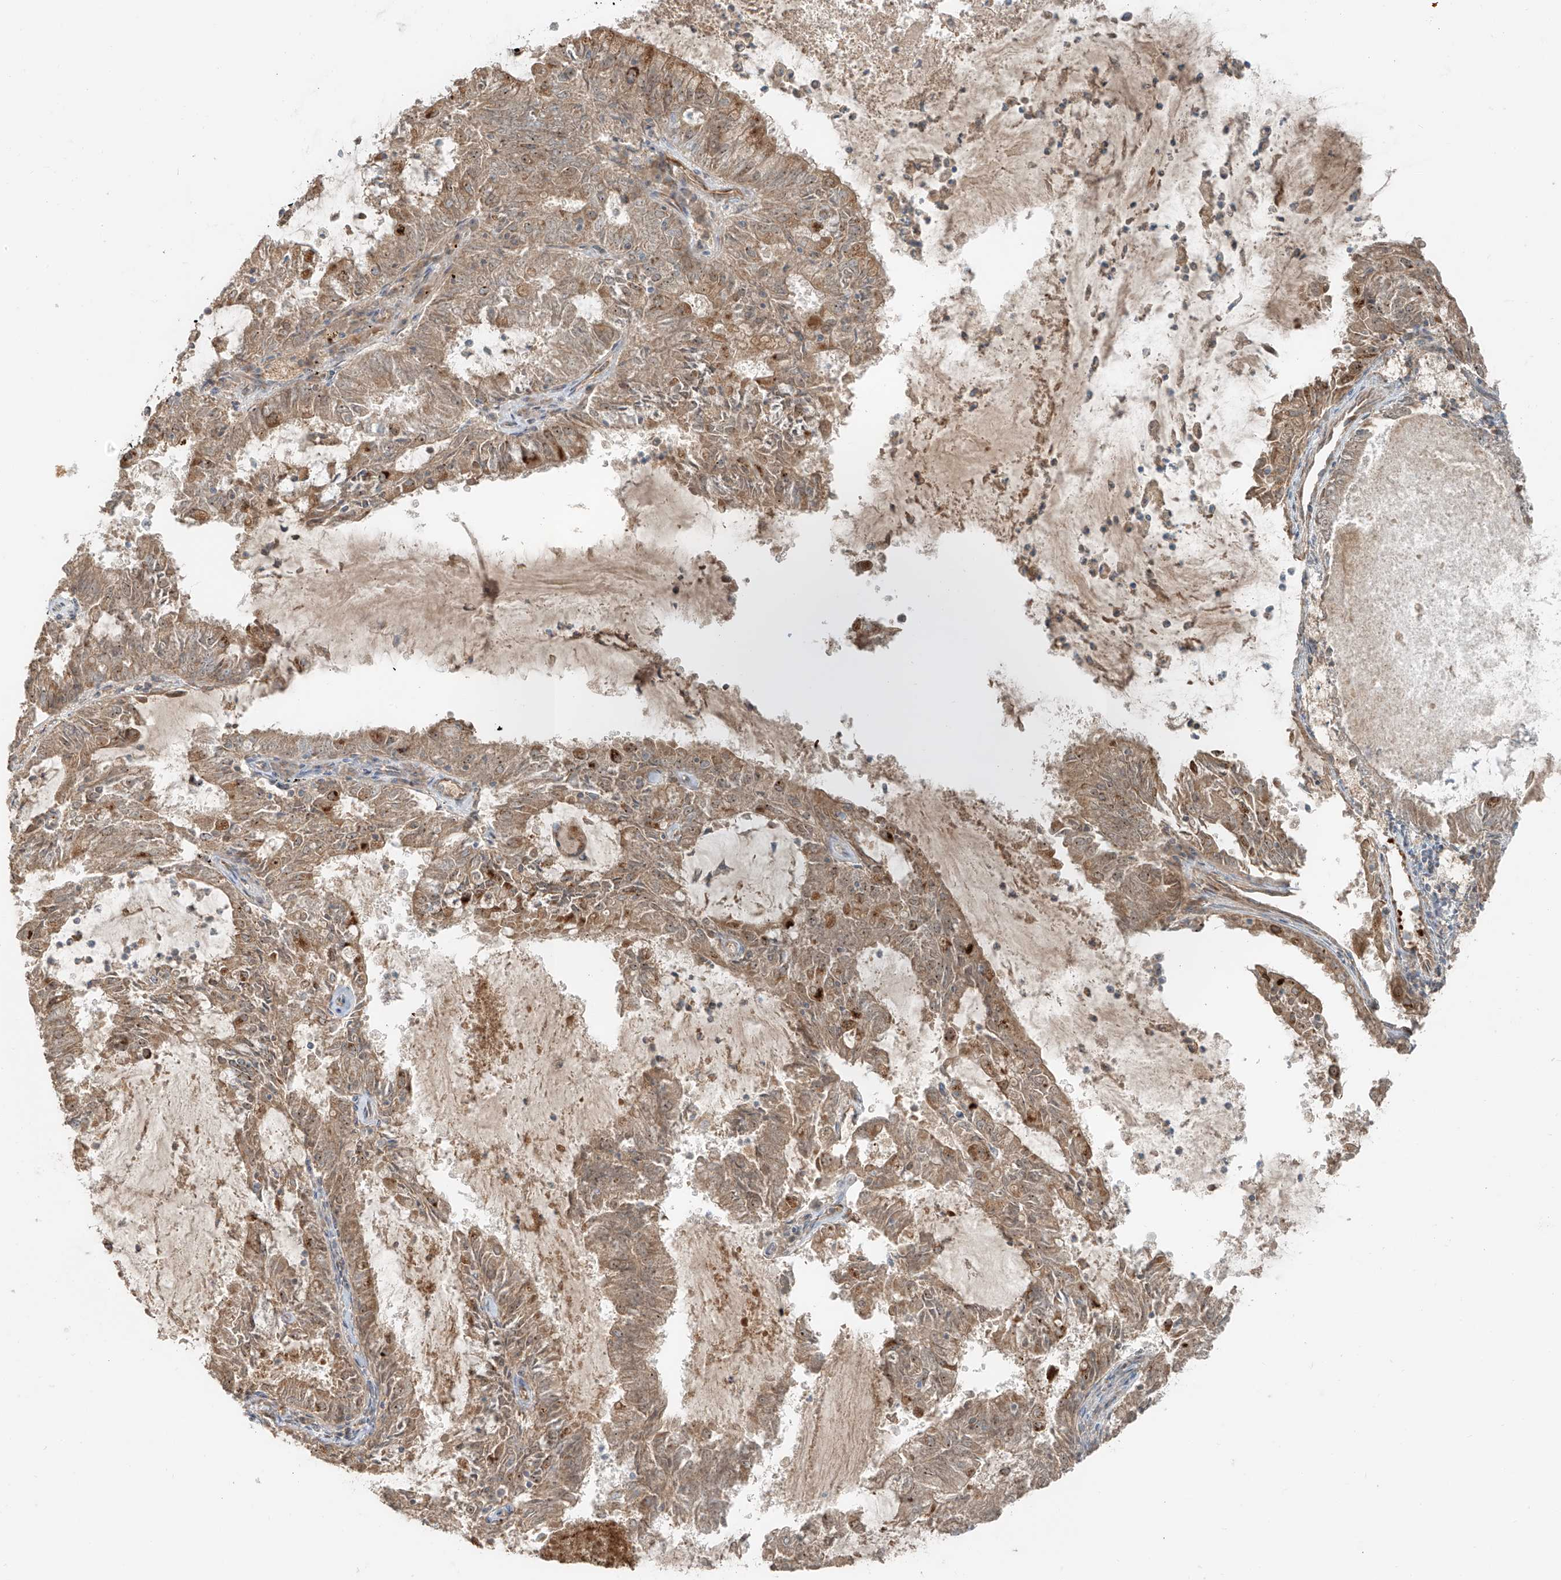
{"staining": {"intensity": "weak", "quantity": ">75%", "location": "cytoplasmic/membranous"}, "tissue": "endometrial cancer", "cell_type": "Tumor cells", "image_type": "cancer", "snomed": [{"axis": "morphology", "description": "Adenocarcinoma, NOS"}, {"axis": "topography", "description": "Endometrium"}], "caption": "Immunohistochemistry staining of endometrial cancer, which displays low levels of weak cytoplasmic/membranous positivity in about >75% of tumor cells indicating weak cytoplasmic/membranous protein positivity. The staining was performed using DAB (brown) for protein detection and nuclei were counterstained in hematoxylin (blue).", "gene": "FSTL1", "patient": {"sex": "female", "age": 57}}